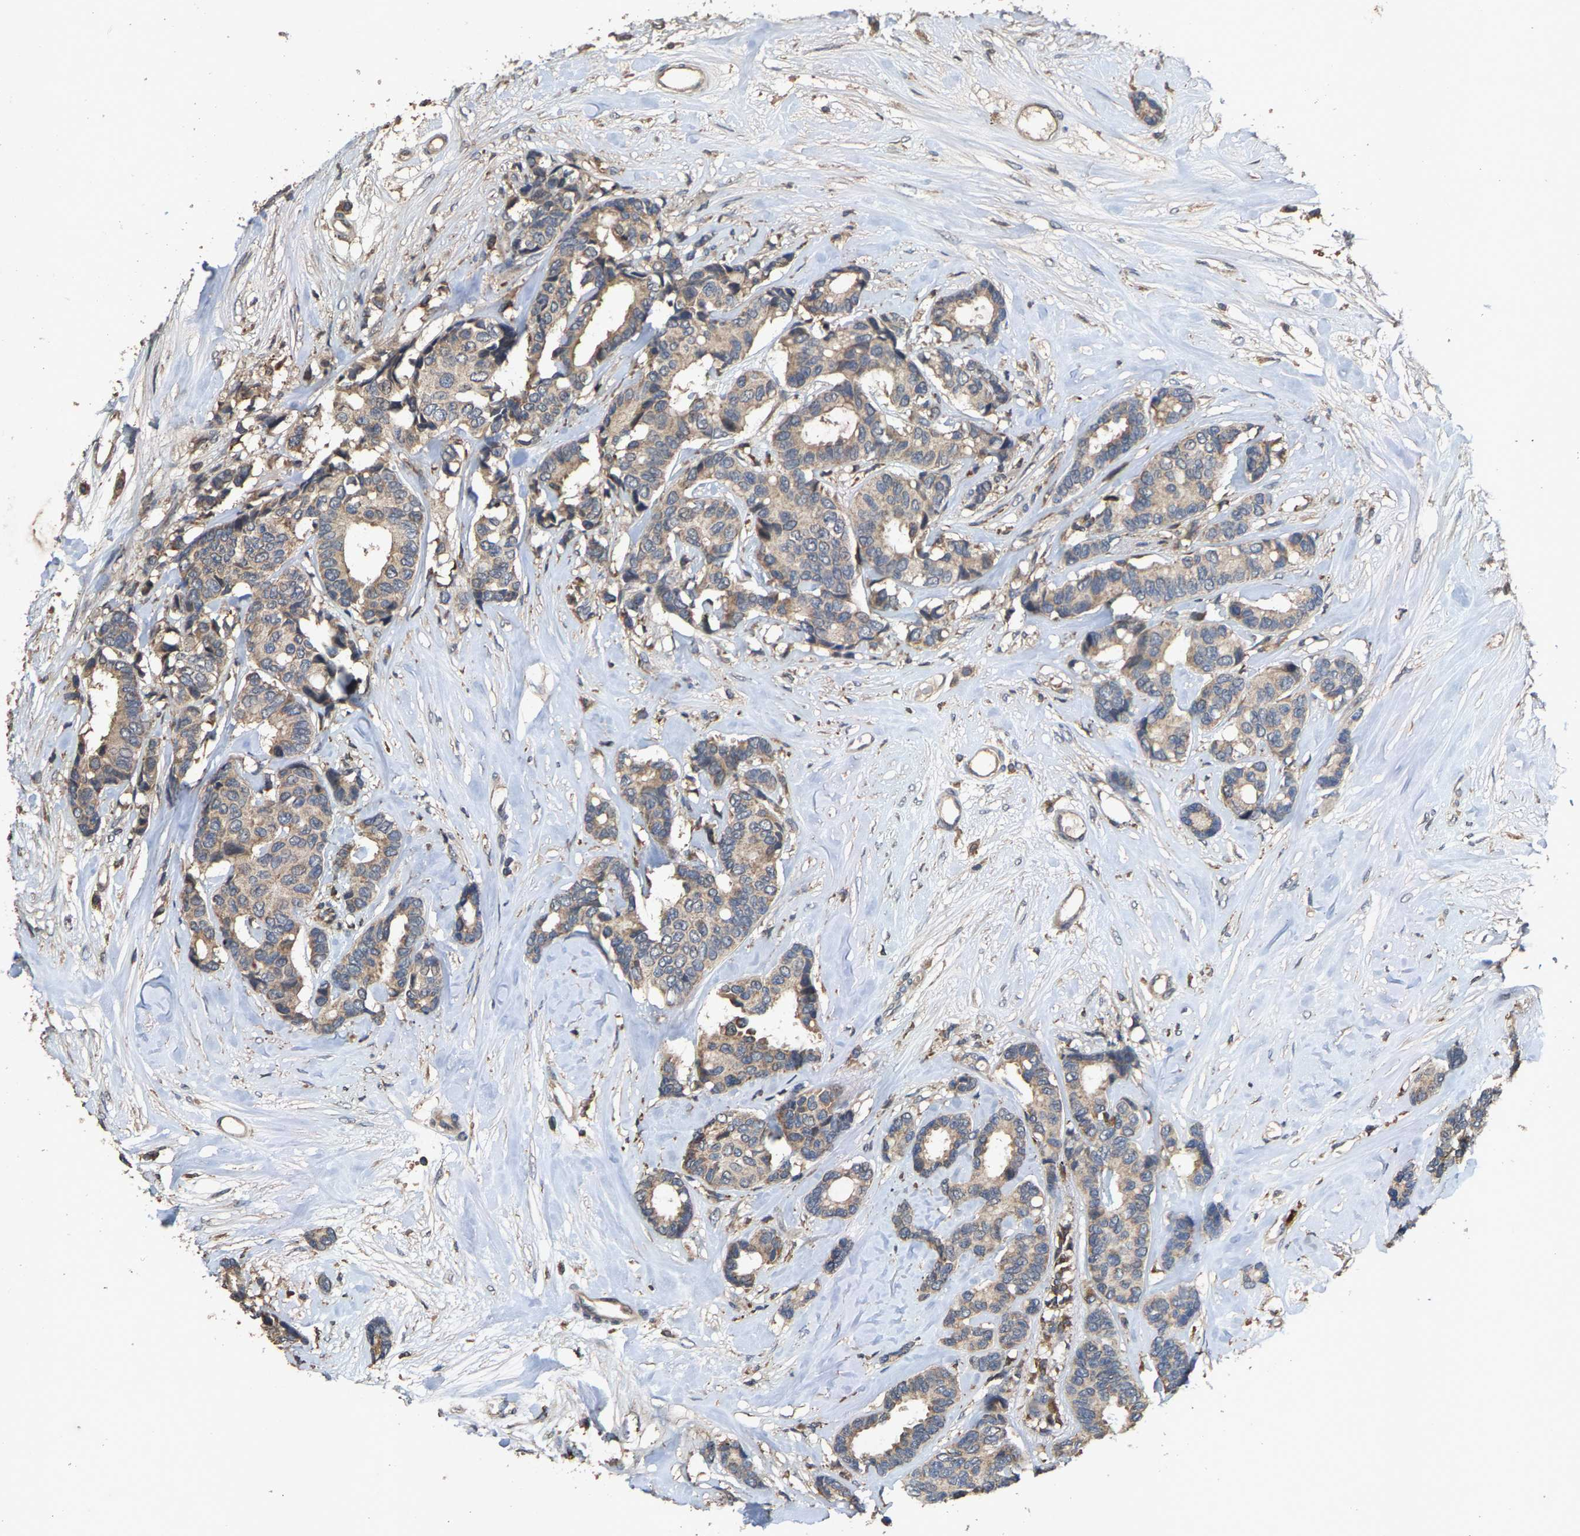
{"staining": {"intensity": "weak", "quantity": ">75%", "location": "cytoplasmic/membranous"}, "tissue": "breast cancer", "cell_type": "Tumor cells", "image_type": "cancer", "snomed": [{"axis": "morphology", "description": "Duct carcinoma"}, {"axis": "topography", "description": "Breast"}], "caption": "Approximately >75% of tumor cells in breast infiltrating ductal carcinoma show weak cytoplasmic/membranous protein positivity as visualized by brown immunohistochemical staining.", "gene": "TDRKH", "patient": {"sex": "female", "age": 87}}